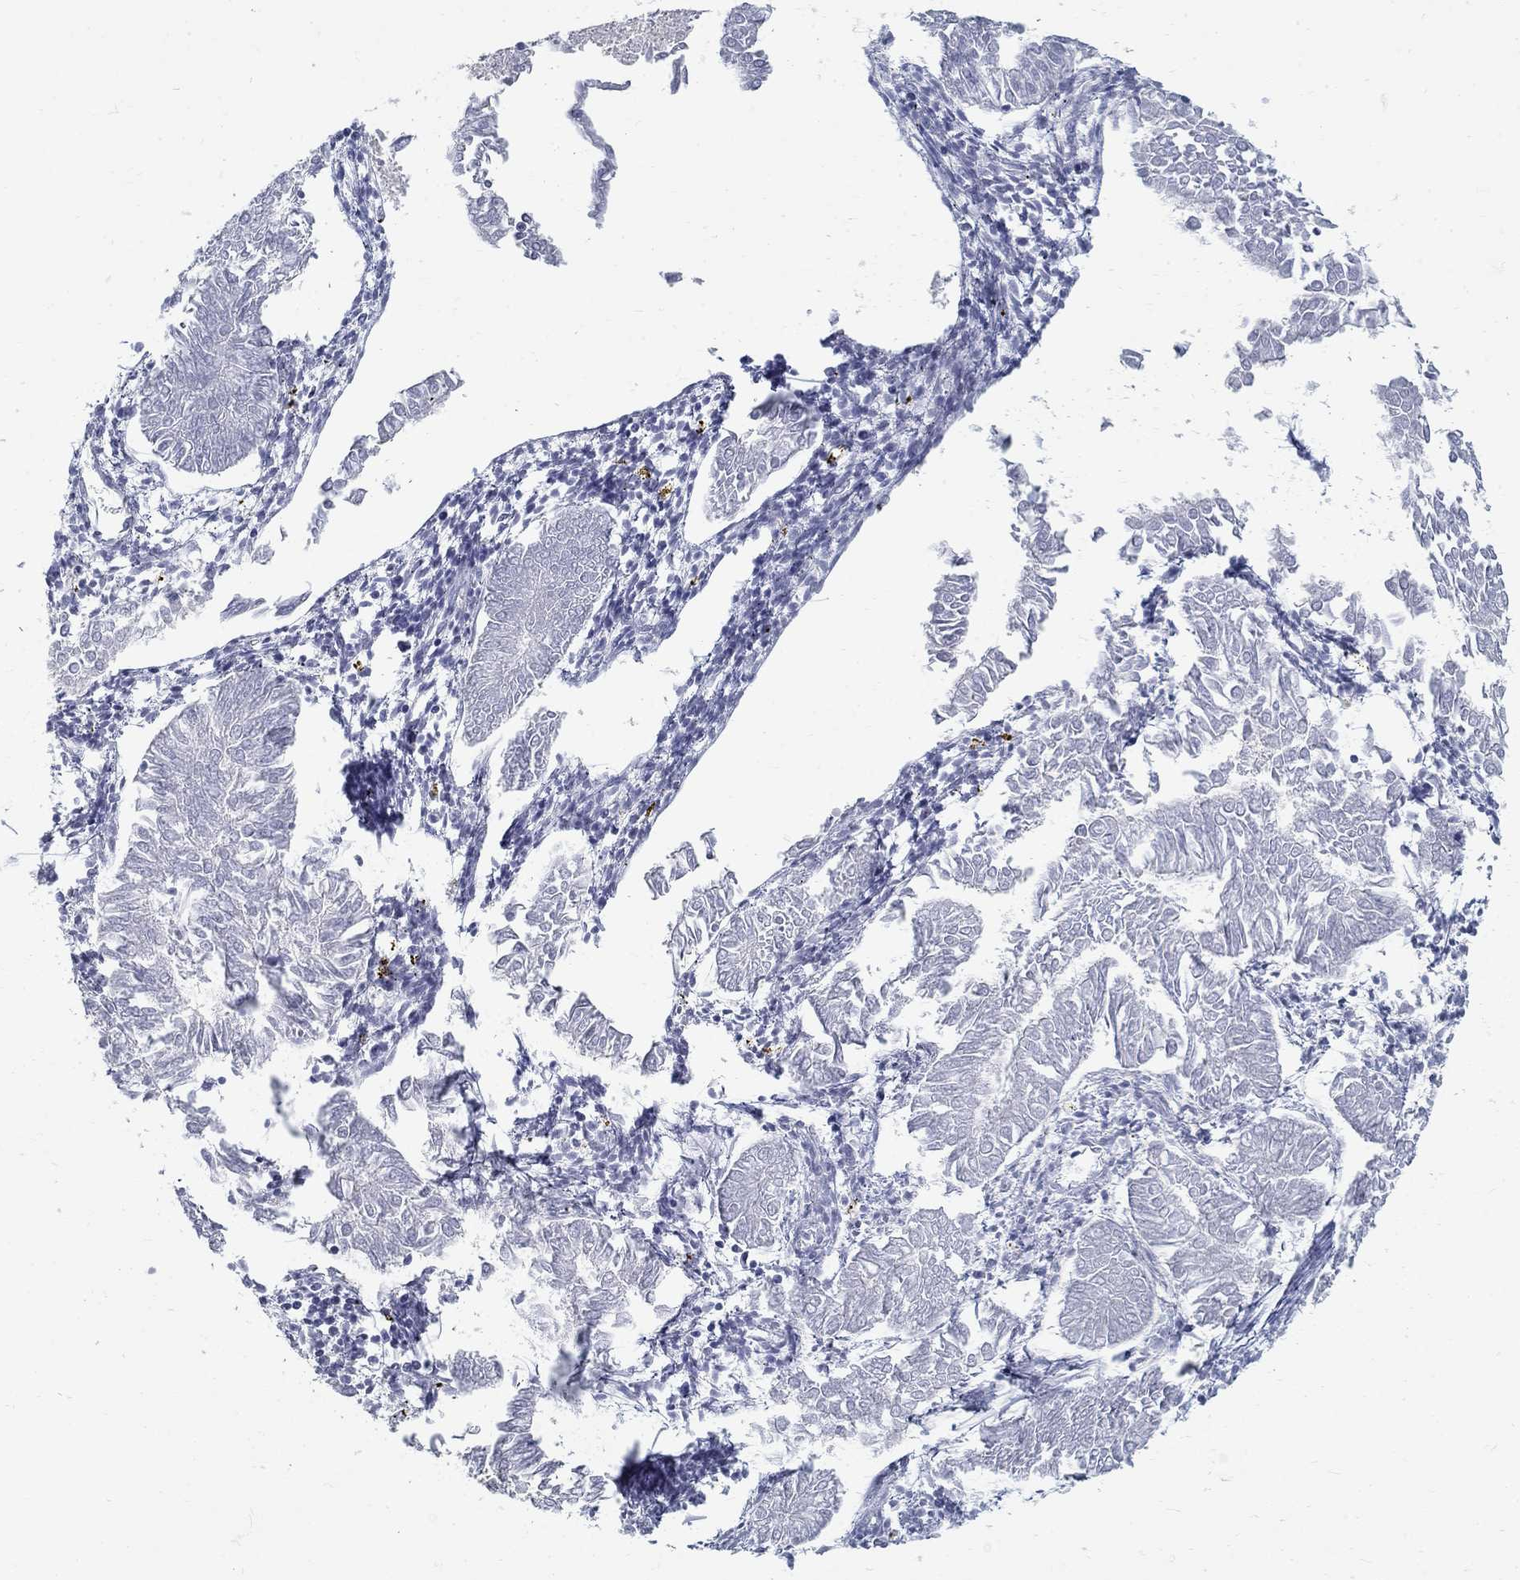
{"staining": {"intensity": "negative", "quantity": "none", "location": "none"}, "tissue": "endometrial cancer", "cell_type": "Tumor cells", "image_type": "cancer", "snomed": [{"axis": "morphology", "description": "Adenocarcinoma, NOS"}, {"axis": "topography", "description": "Endometrium"}], "caption": "A high-resolution photomicrograph shows immunohistochemistry staining of adenocarcinoma (endometrial), which reveals no significant expression in tumor cells.", "gene": "BHLHE22", "patient": {"sex": "female", "age": 53}}